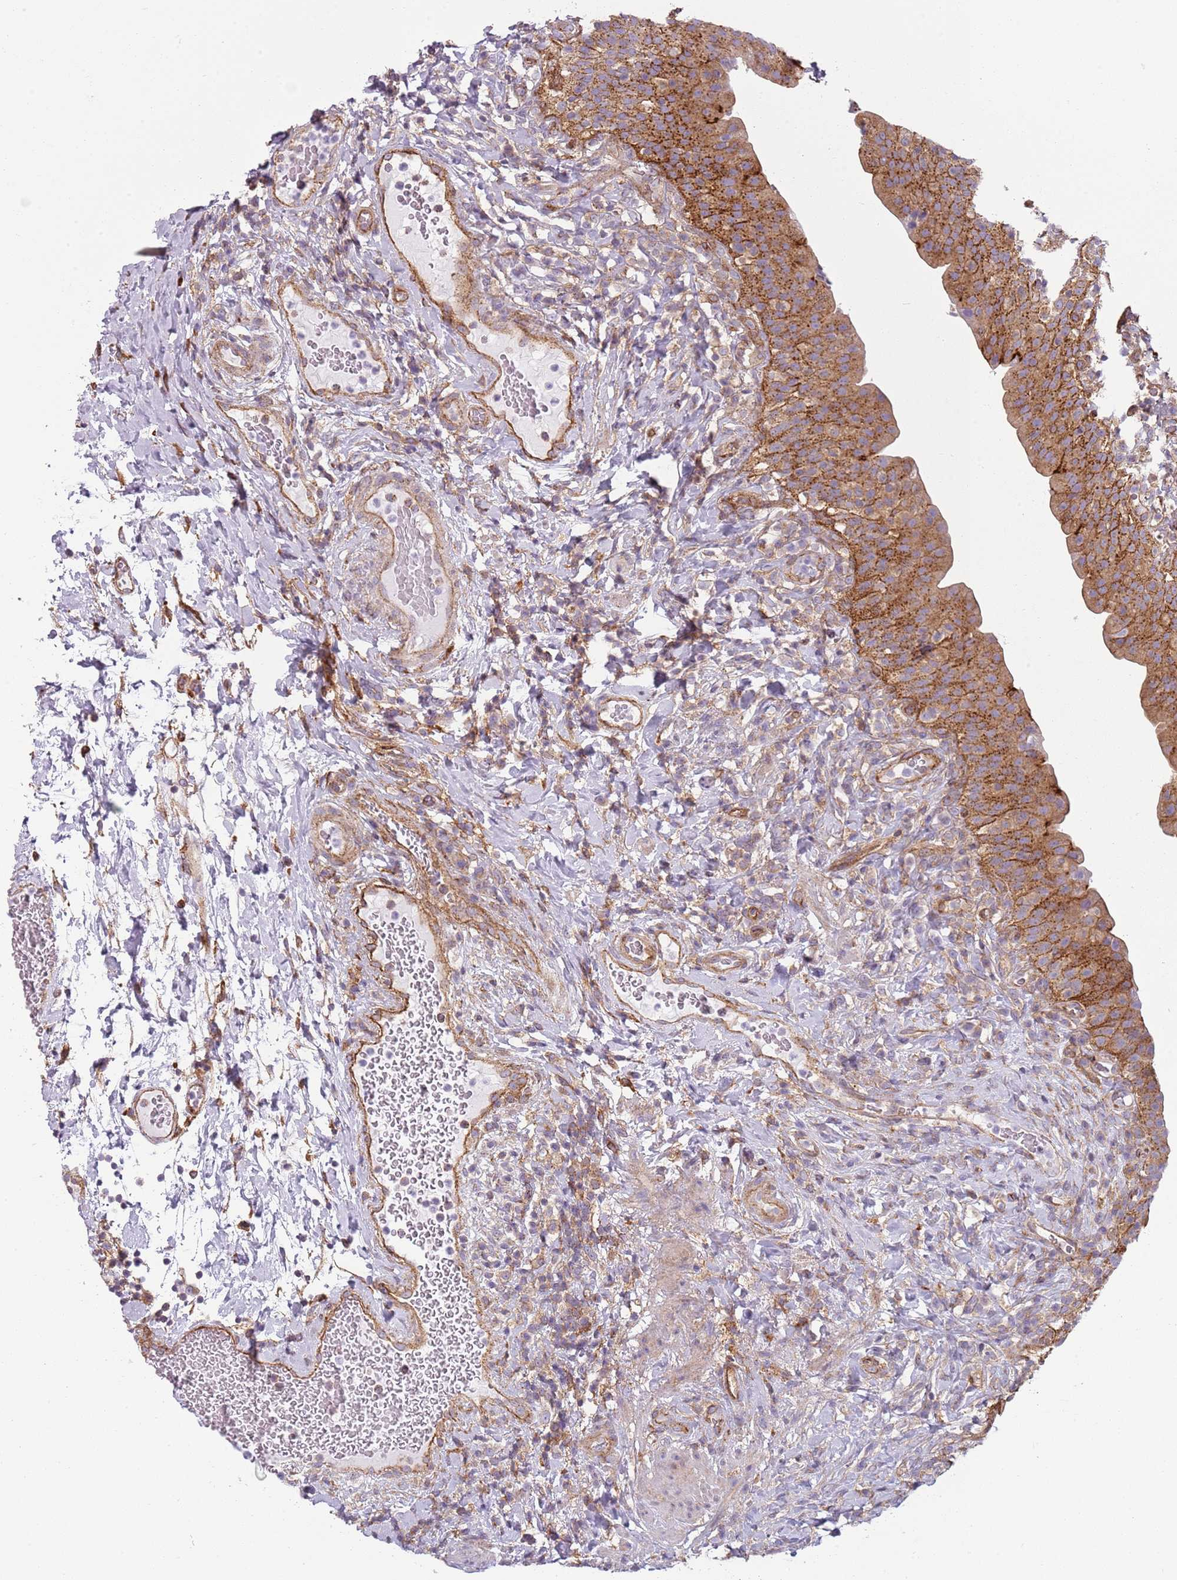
{"staining": {"intensity": "moderate", "quantity": ">75%", "location": "cytoplasmic/membranous"}, "tissue": "urinary bladder", "cell_type": "Urothelial cells", "image_type": "normal", "snomed": [{"axis": "morphology", "description": "Normal tissue, NOS"}, {"axis": "morphology", "description": "Inflammation, NOS"}, {"axis": "topography", "description": "Urinary bladder"}], "caption": "Unremarkable urinary bladder displays moderate cytoplasmic/membranous expression in approximately >75% of urothelial cells, visualized by immunohistochemistry. Nuclei are stained in blue.", "gene": "SNX1", "patient": {"sex": "male", "age": 64}}